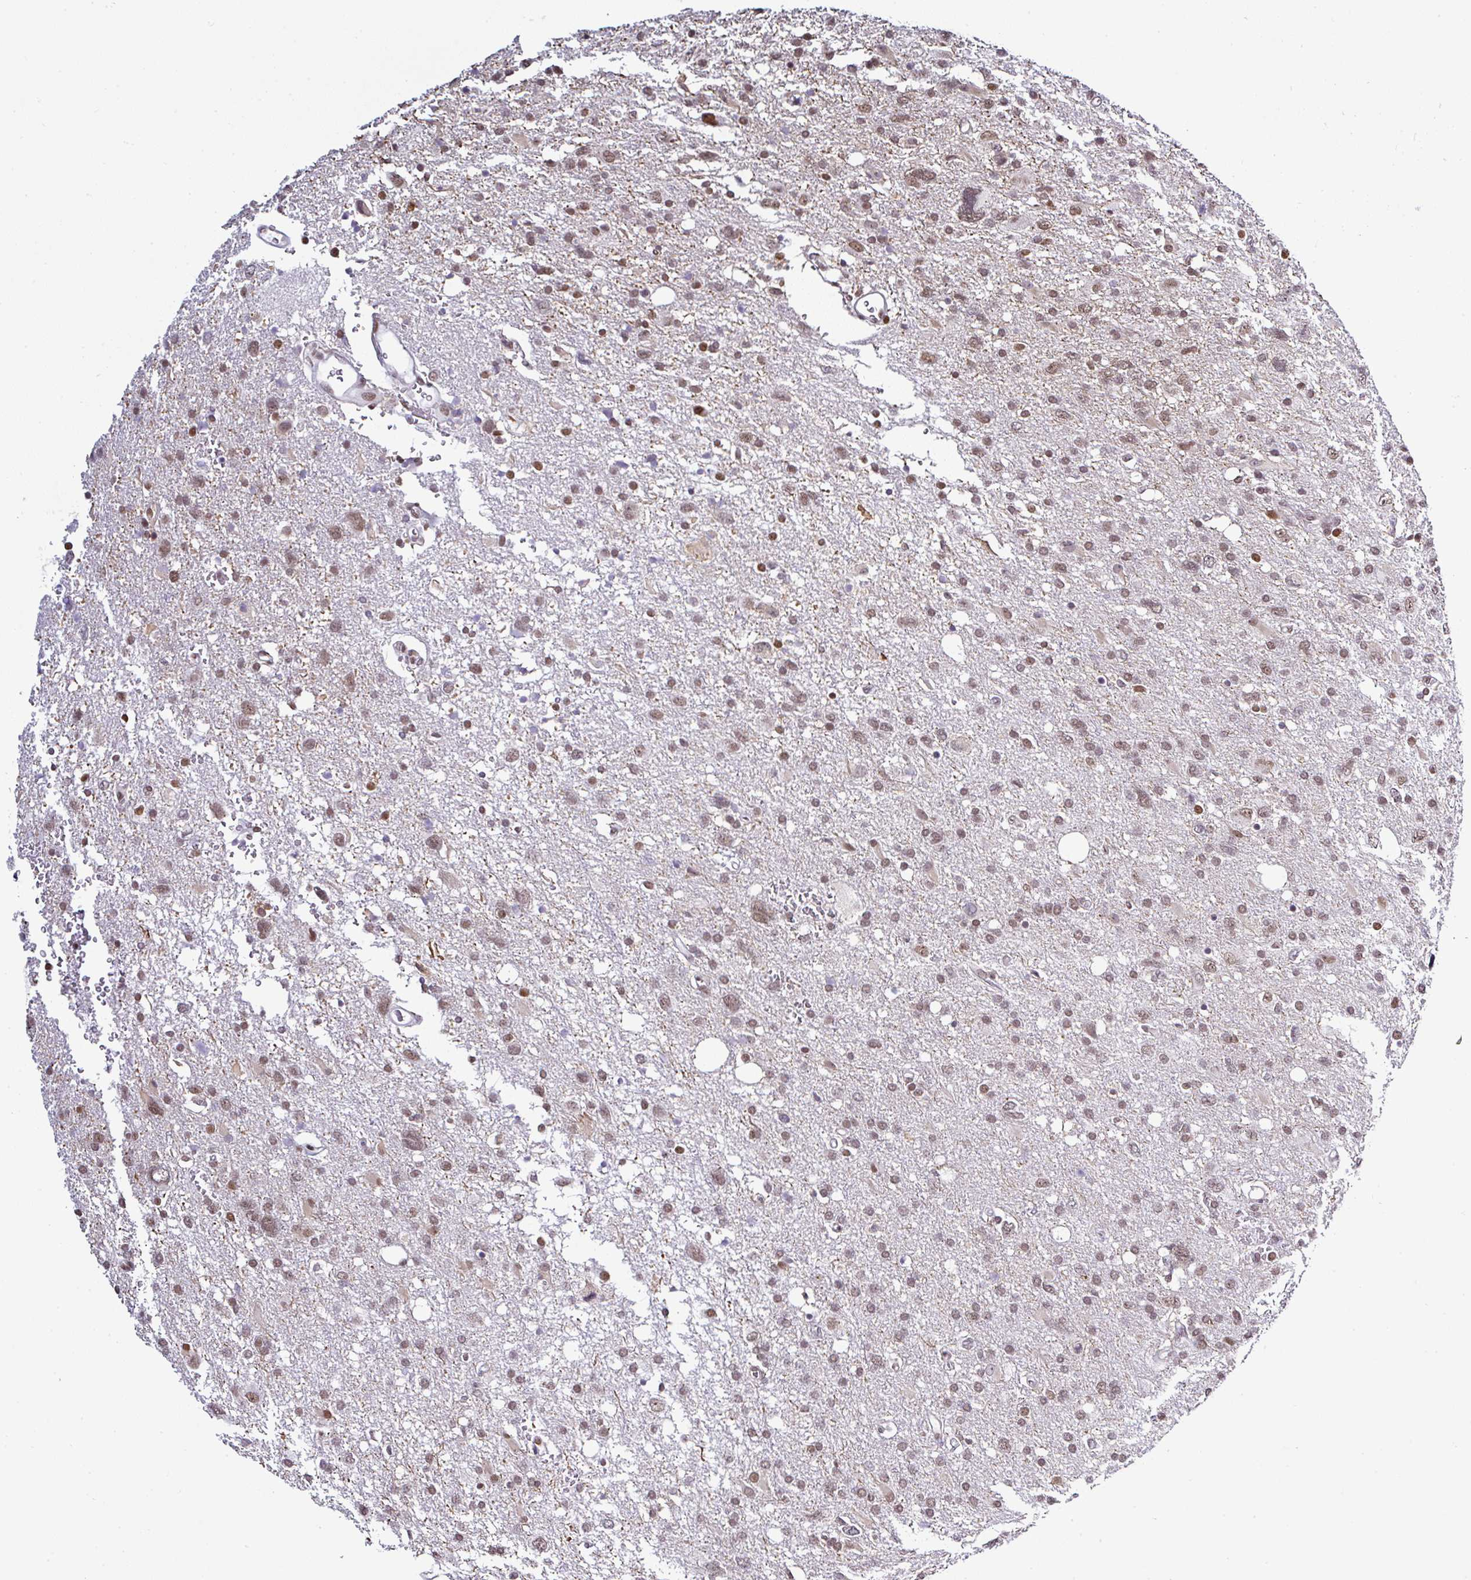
{"staining": {"intensity": "moderate", "quantity": ">75%", "location": "nuclear"}, "tissue": "glioma", "cell_type": "Tumor cells", "image_type": "cancer", "snomed": [{"axis": "morphology", "description": "Glioma, malignant, High grade"}, {"axis": "topography", "description": "Brain"}], "caption": "Human glioma stained for a protein (brown) displays moderate nuclear positive staining in approximately >75% of tumor cells.", "gene": "DR1", "patient": {"sex": "male", "age": 61}}